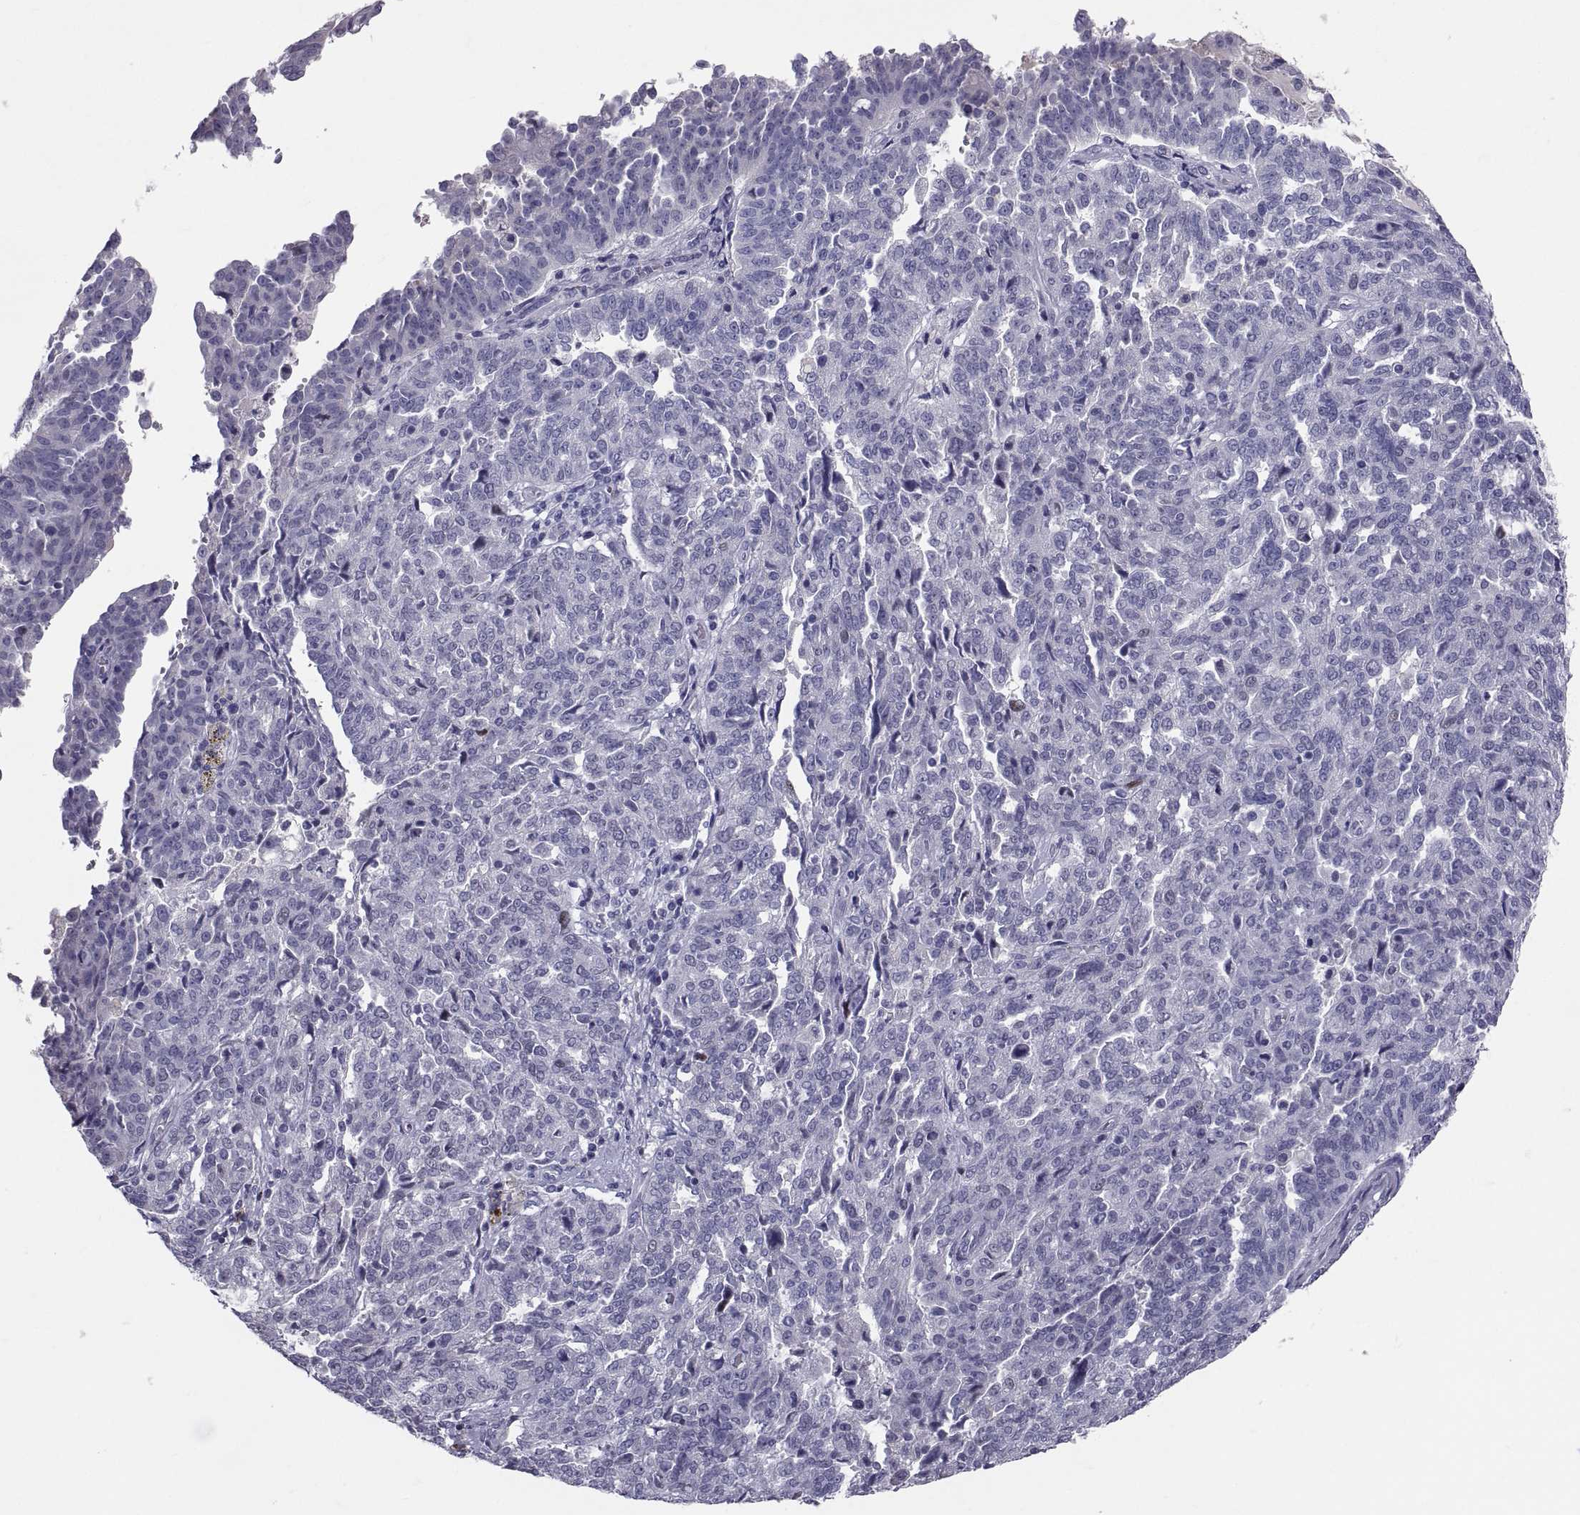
{"staining": {"intensity": "negative", "quantity": "none", "location": "none"}, "tissue": "ovarian cancer", "cell_type": "Tumor cells", "image_type": "cancer", "snomed": [{"axis": "morphology", "description": "Cystadenocarcinoma, serous, NOS"}, {"axis": "topography", "description": "Ovary"}], "caption": "Ovarian serous cystadenocarcinoma stained for a protein using IHC displays no expression tumor cells.", "gene": "PTN", "patient": {"sex": "female", "age": 67}}